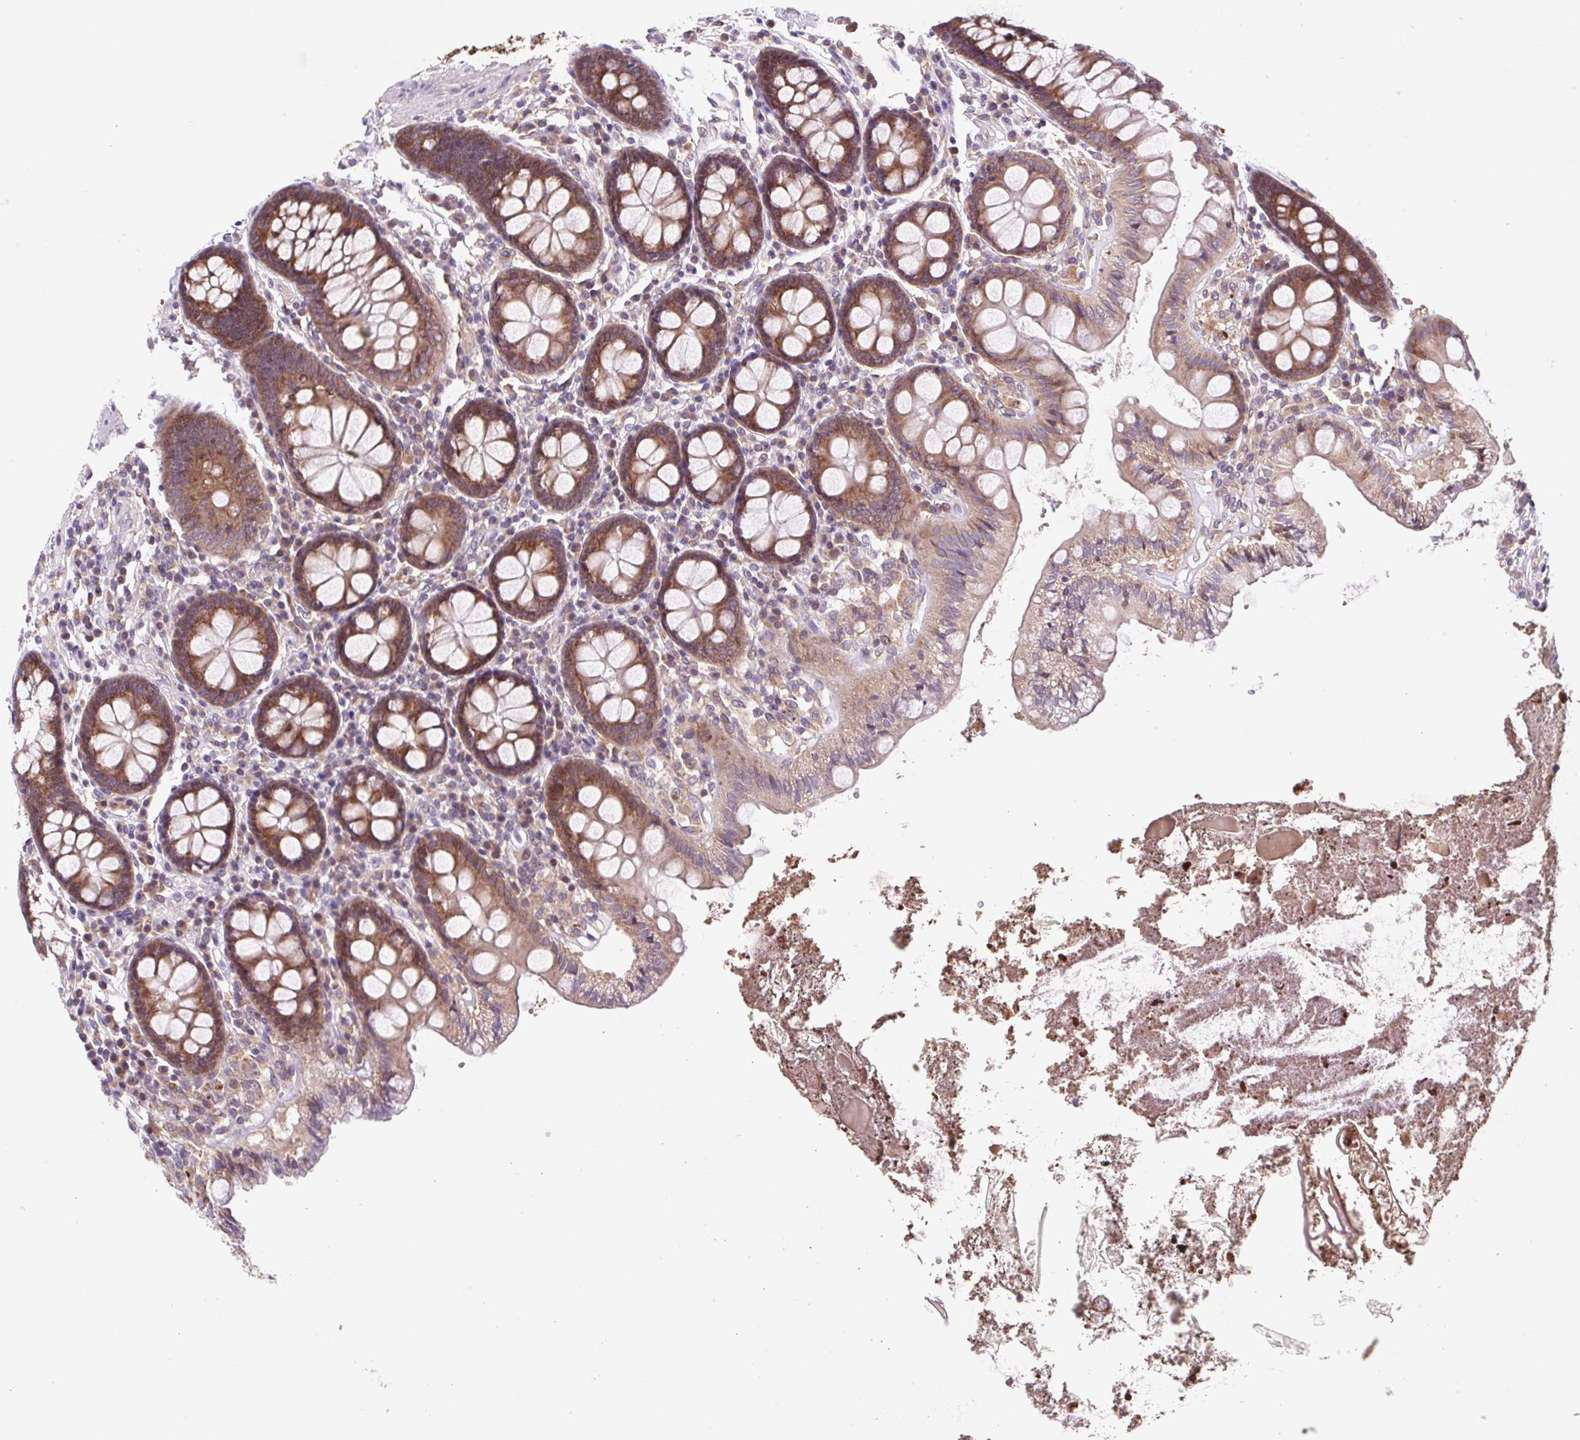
{"staining": {"intensity": "negative", "quantity": "none", "location": "none"}, "tissue": "colon", "cell_type": "Endothelial cells", "image_type": "normal", "snomed": [{"axis": "morphology", "description": "Normal tissue, NOS"}, {"axis": "topography", "description": "Colon"}], "caption": "A high-resolution histopathology image shows immunohistochemistry staining of normal colon, which displays no significant expression in endothelial cells.", "gene": "HFE", "patient": {"sex": "male", "age": 84}}